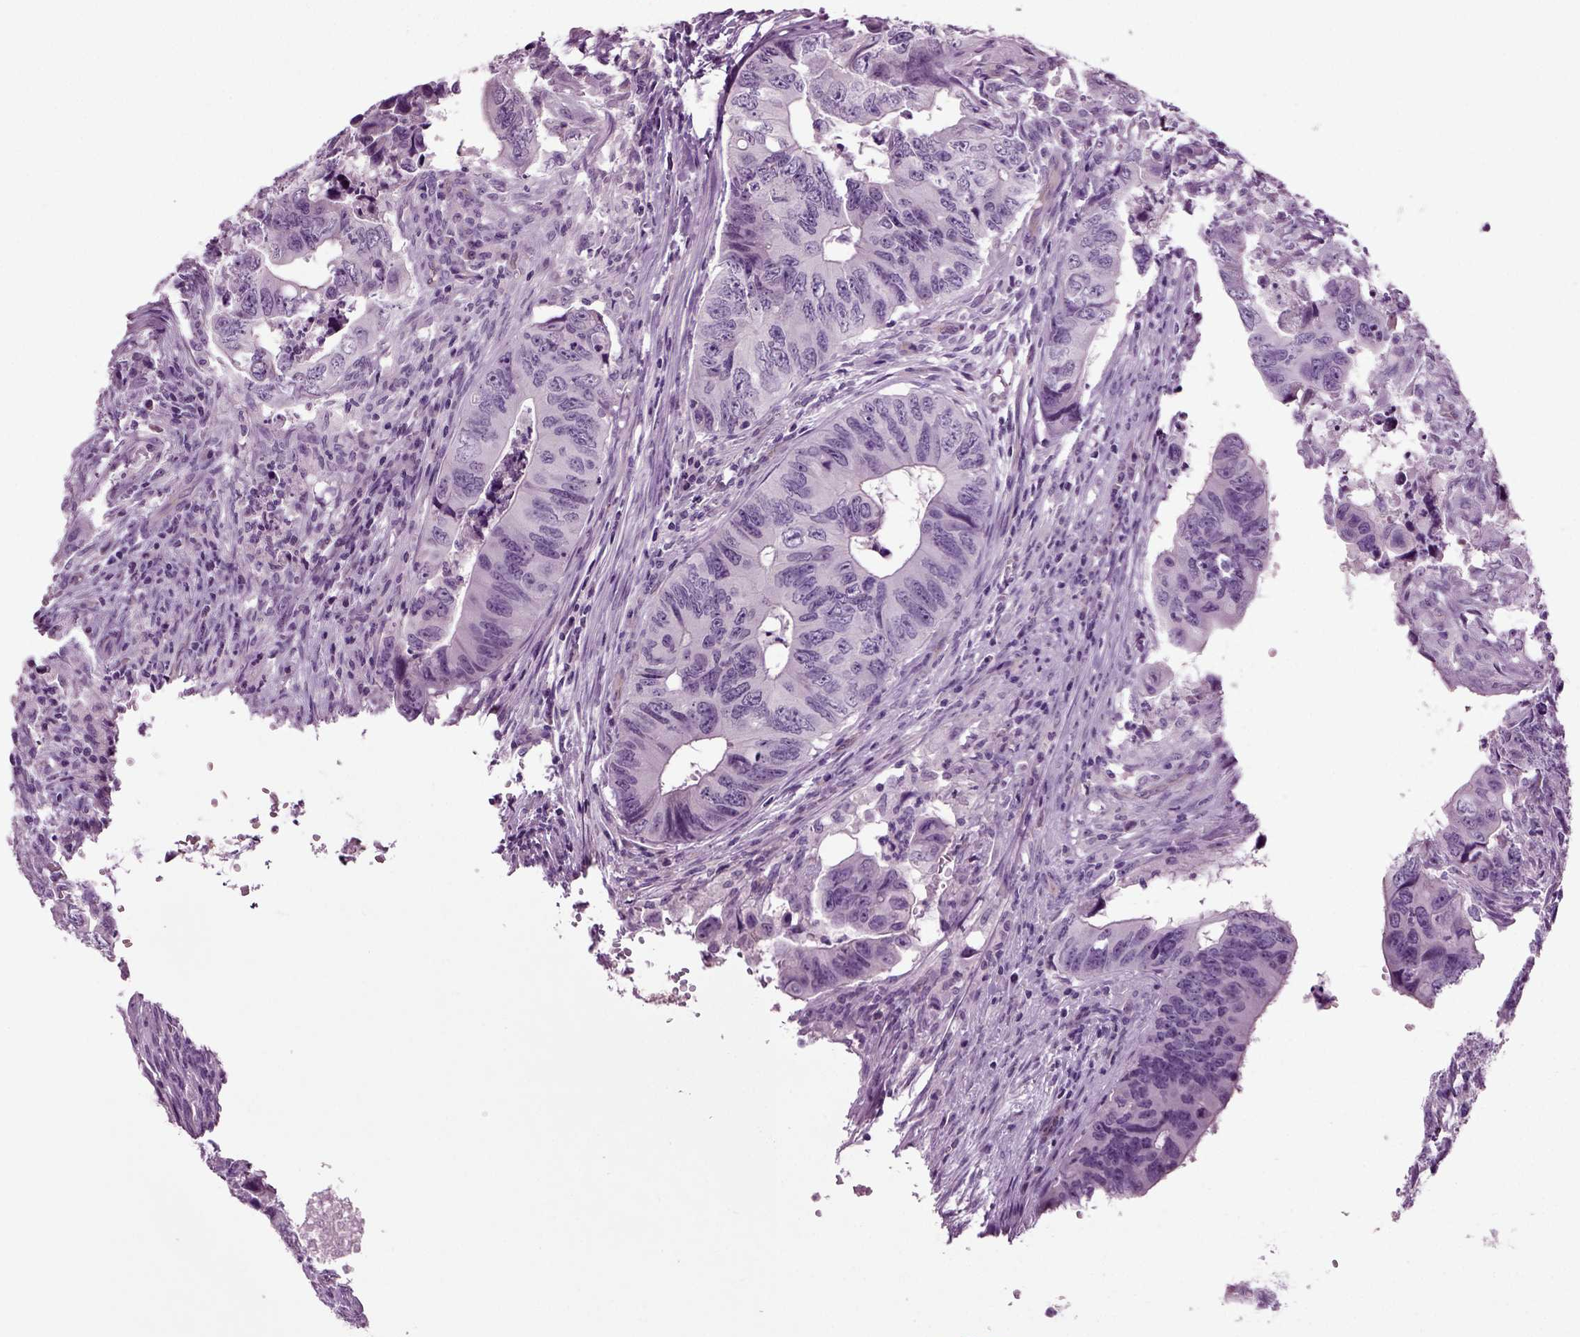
{"staining": {"intensity": "negative", "quantity": "none", "location": "none"}, "tissue": "colorectal cancer", "cell_type": "Tumor cells", "image_type": "cancer", "snomed": [{"axis": "morphology", "description": "Adenocarcinoma, NOS"}, {"axis": "topography", "description": "Colon"}], "caption": "IHC of human colorectal cancer reveals no staining in tumor cells.", "gene": "COL9A2", "patient": {"sex": "female", "age": 82}}